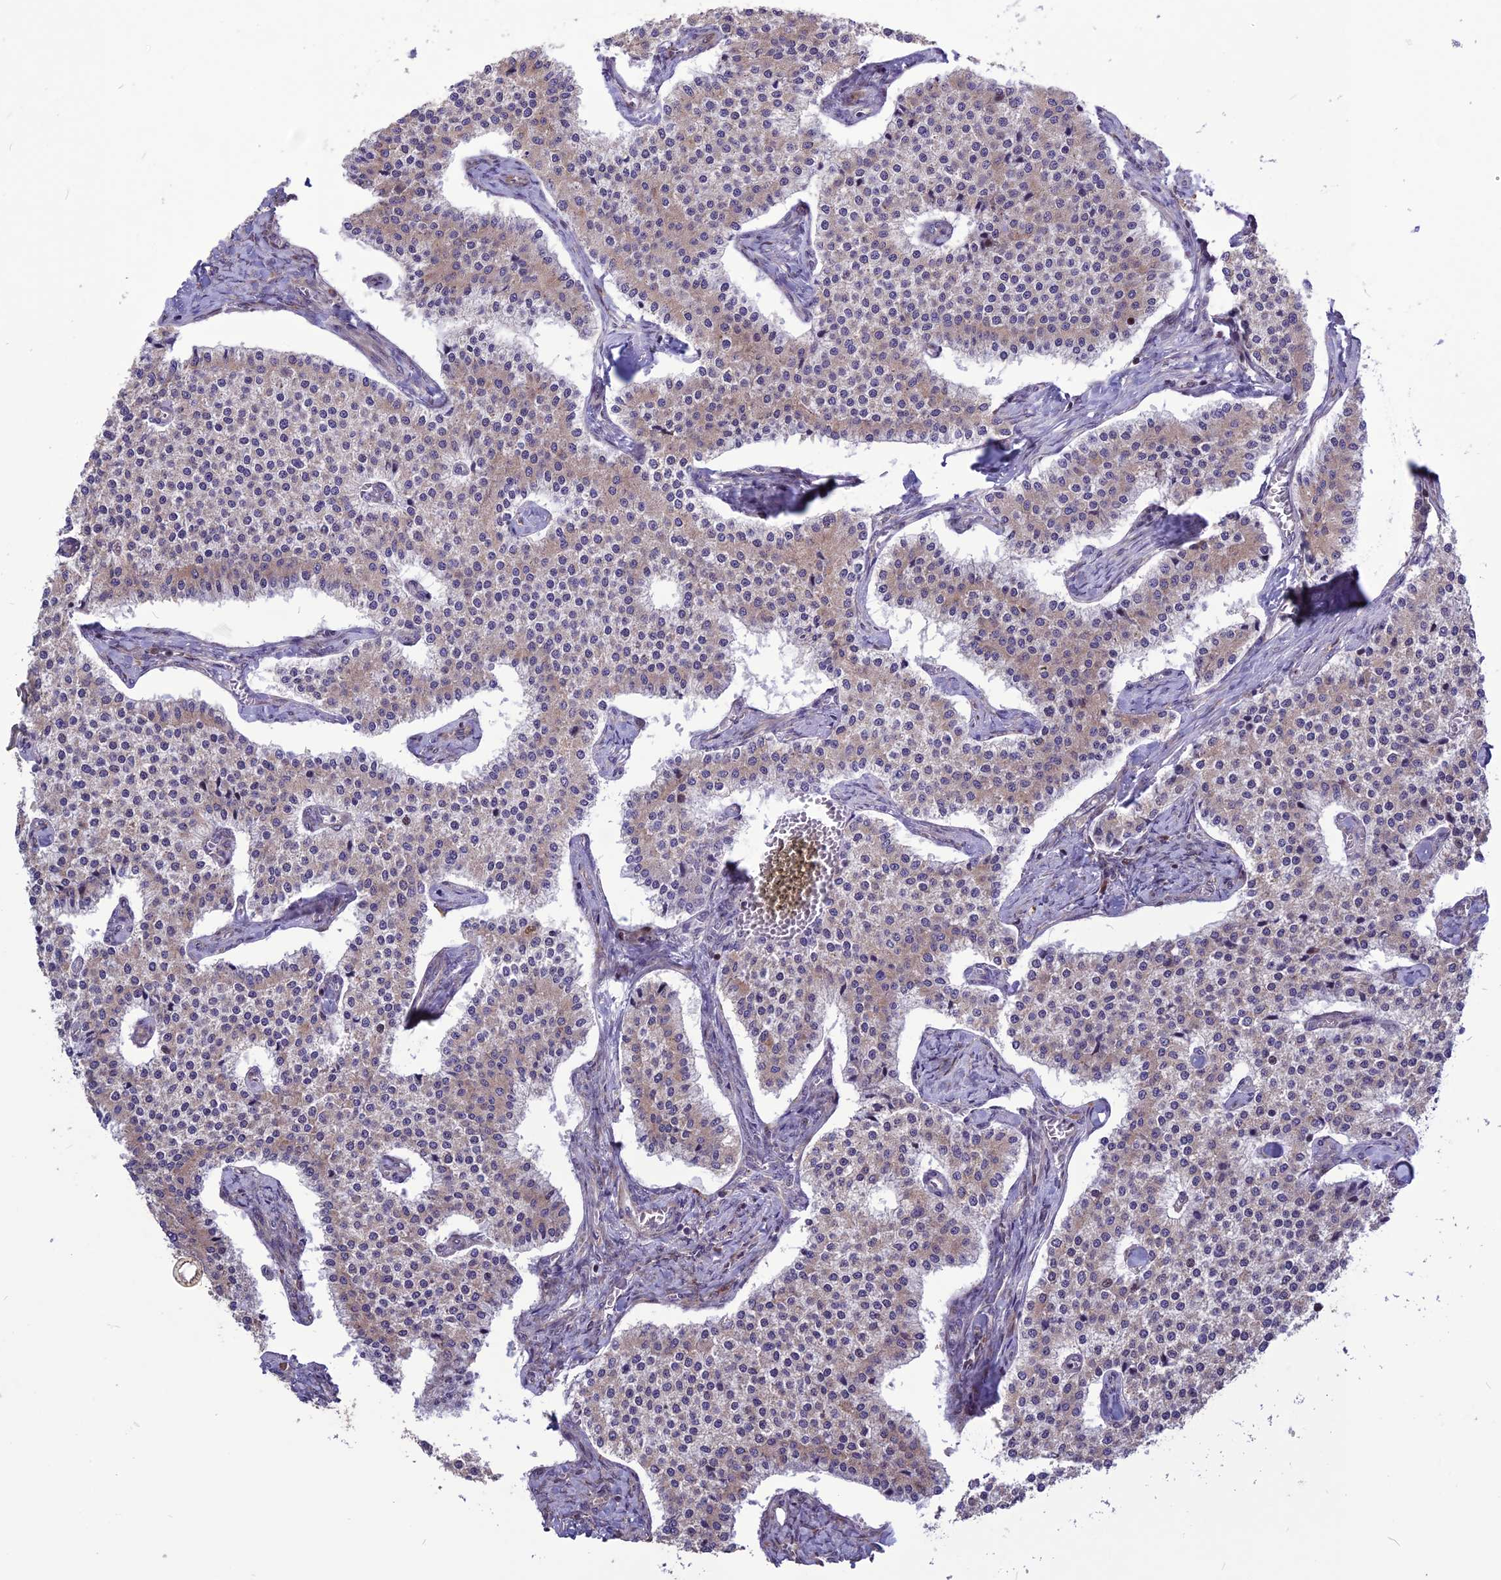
{"staining": {"intensity": "weak", "quantity": "25%-75%", "location": "cytoplasmic/membranous"}, "tissue": "carcinoid", "cell_type": "Tumor cells", "image_type": "cancer", "snomed": [{"axis": "morphology", "description": "Carcinoid, malignant, NOS"}, {"axis": "topography", "description": "Colon"}], "caption": "Protein expression analysis of human carcinoid reveals weak cytoplasmic/membranous expression in approximately 25%-75% of tumor cells.", "gene": "SPG21", "patient": {"sex": "female", "age": 52}}